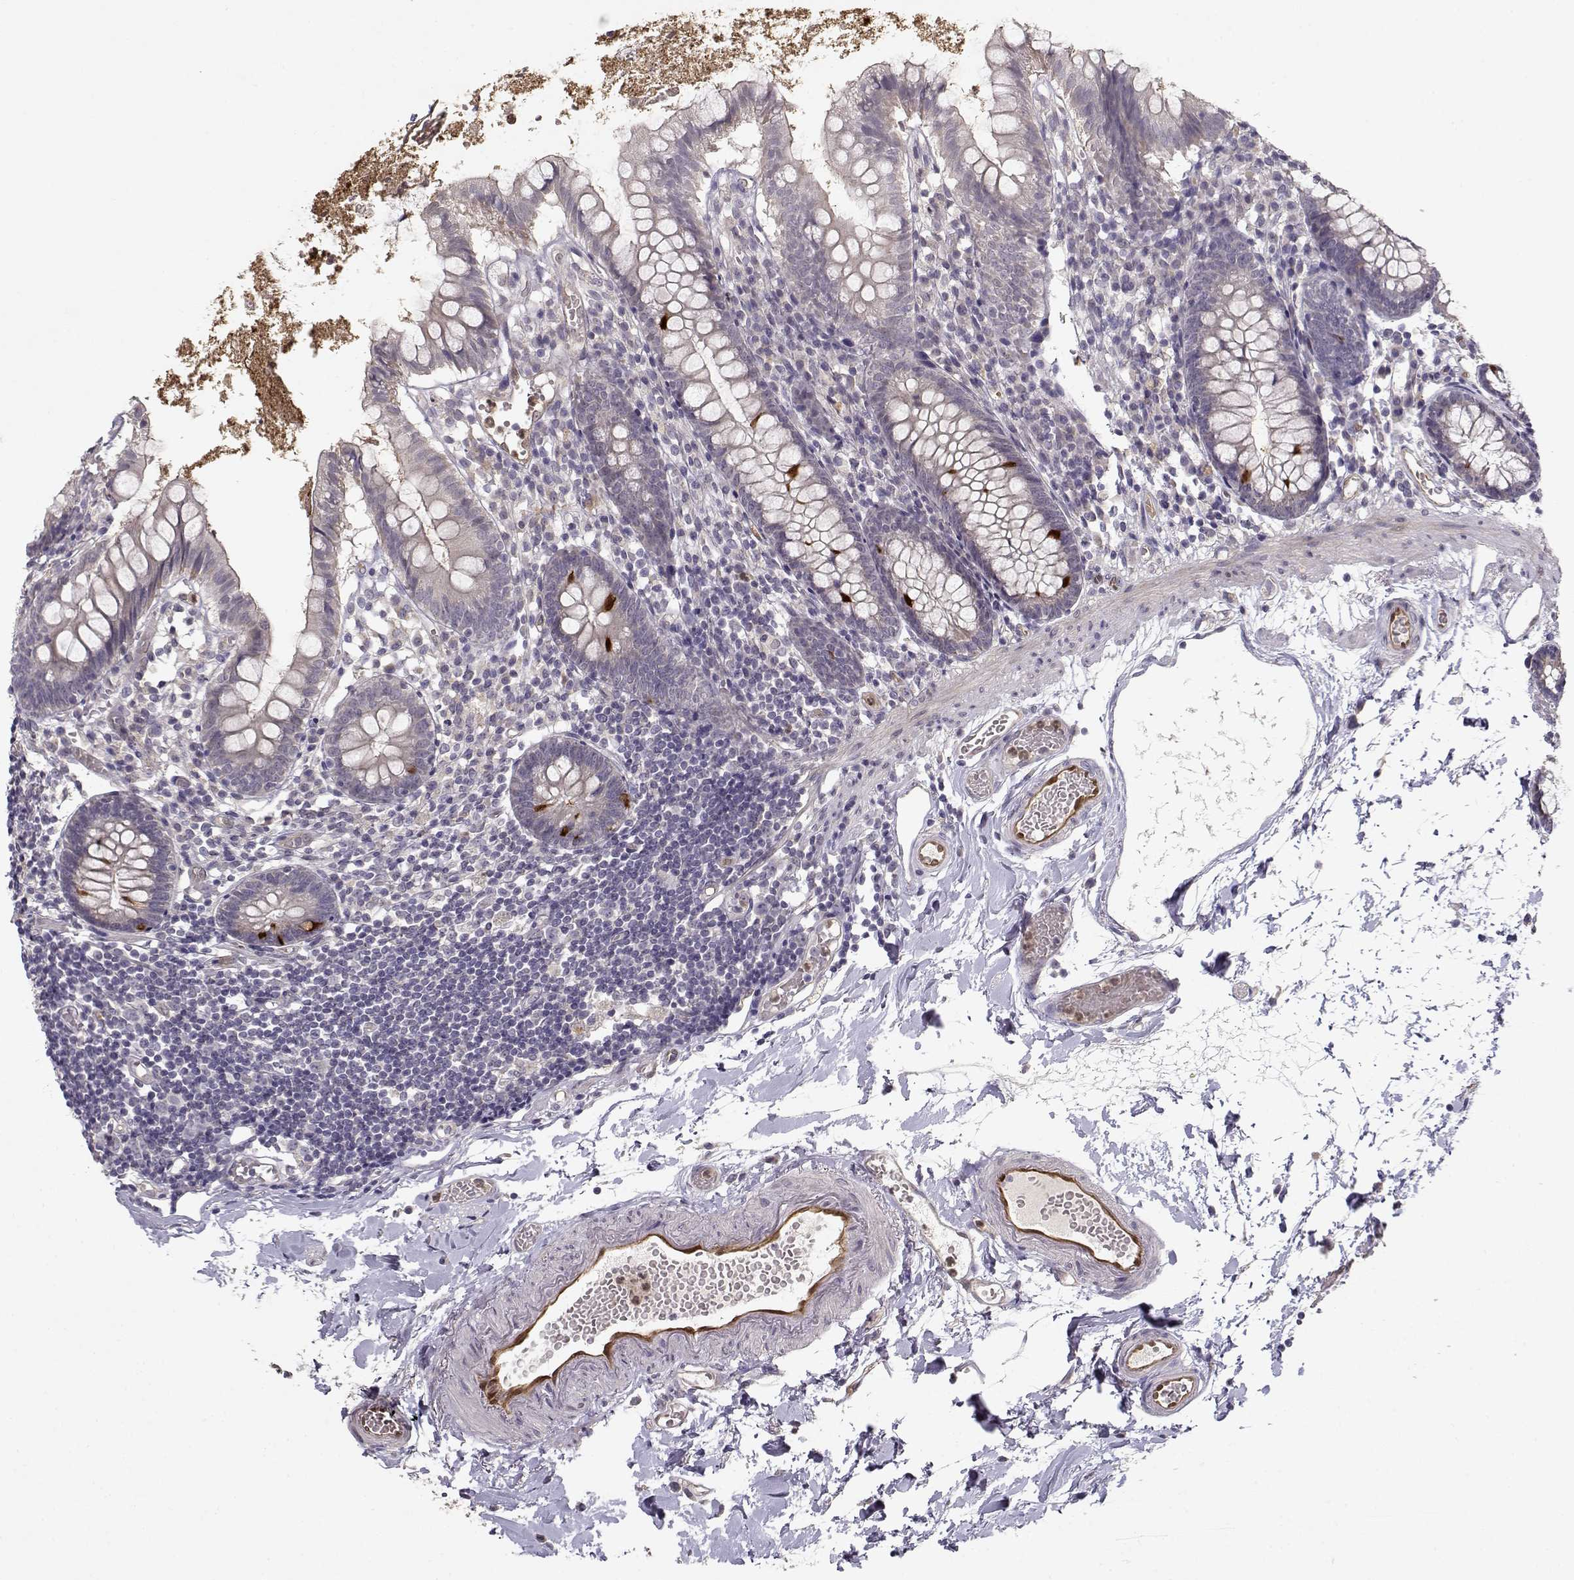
{"staining": {"intensity": "strong", "quantity": "<25%", "location": "cytoplasmic/membranous"}, "tissue": "small intestine", "cell_type": "Glandular cells", "image_type": "normal", "snomed": [{"axis": "morphology", "description": "Normal tissue, NOS"}, {"axis": "topography", "description": "Small intestine"}], "caption": "A photomicrograph showing strong cytoplasmic/membranous expression in approximately <25% of glandular cells in benign small intestine, as visualized by brown immunohistochemical staining.", "gene": "BMX", "patient": {"sex": "female", "age": 90}}